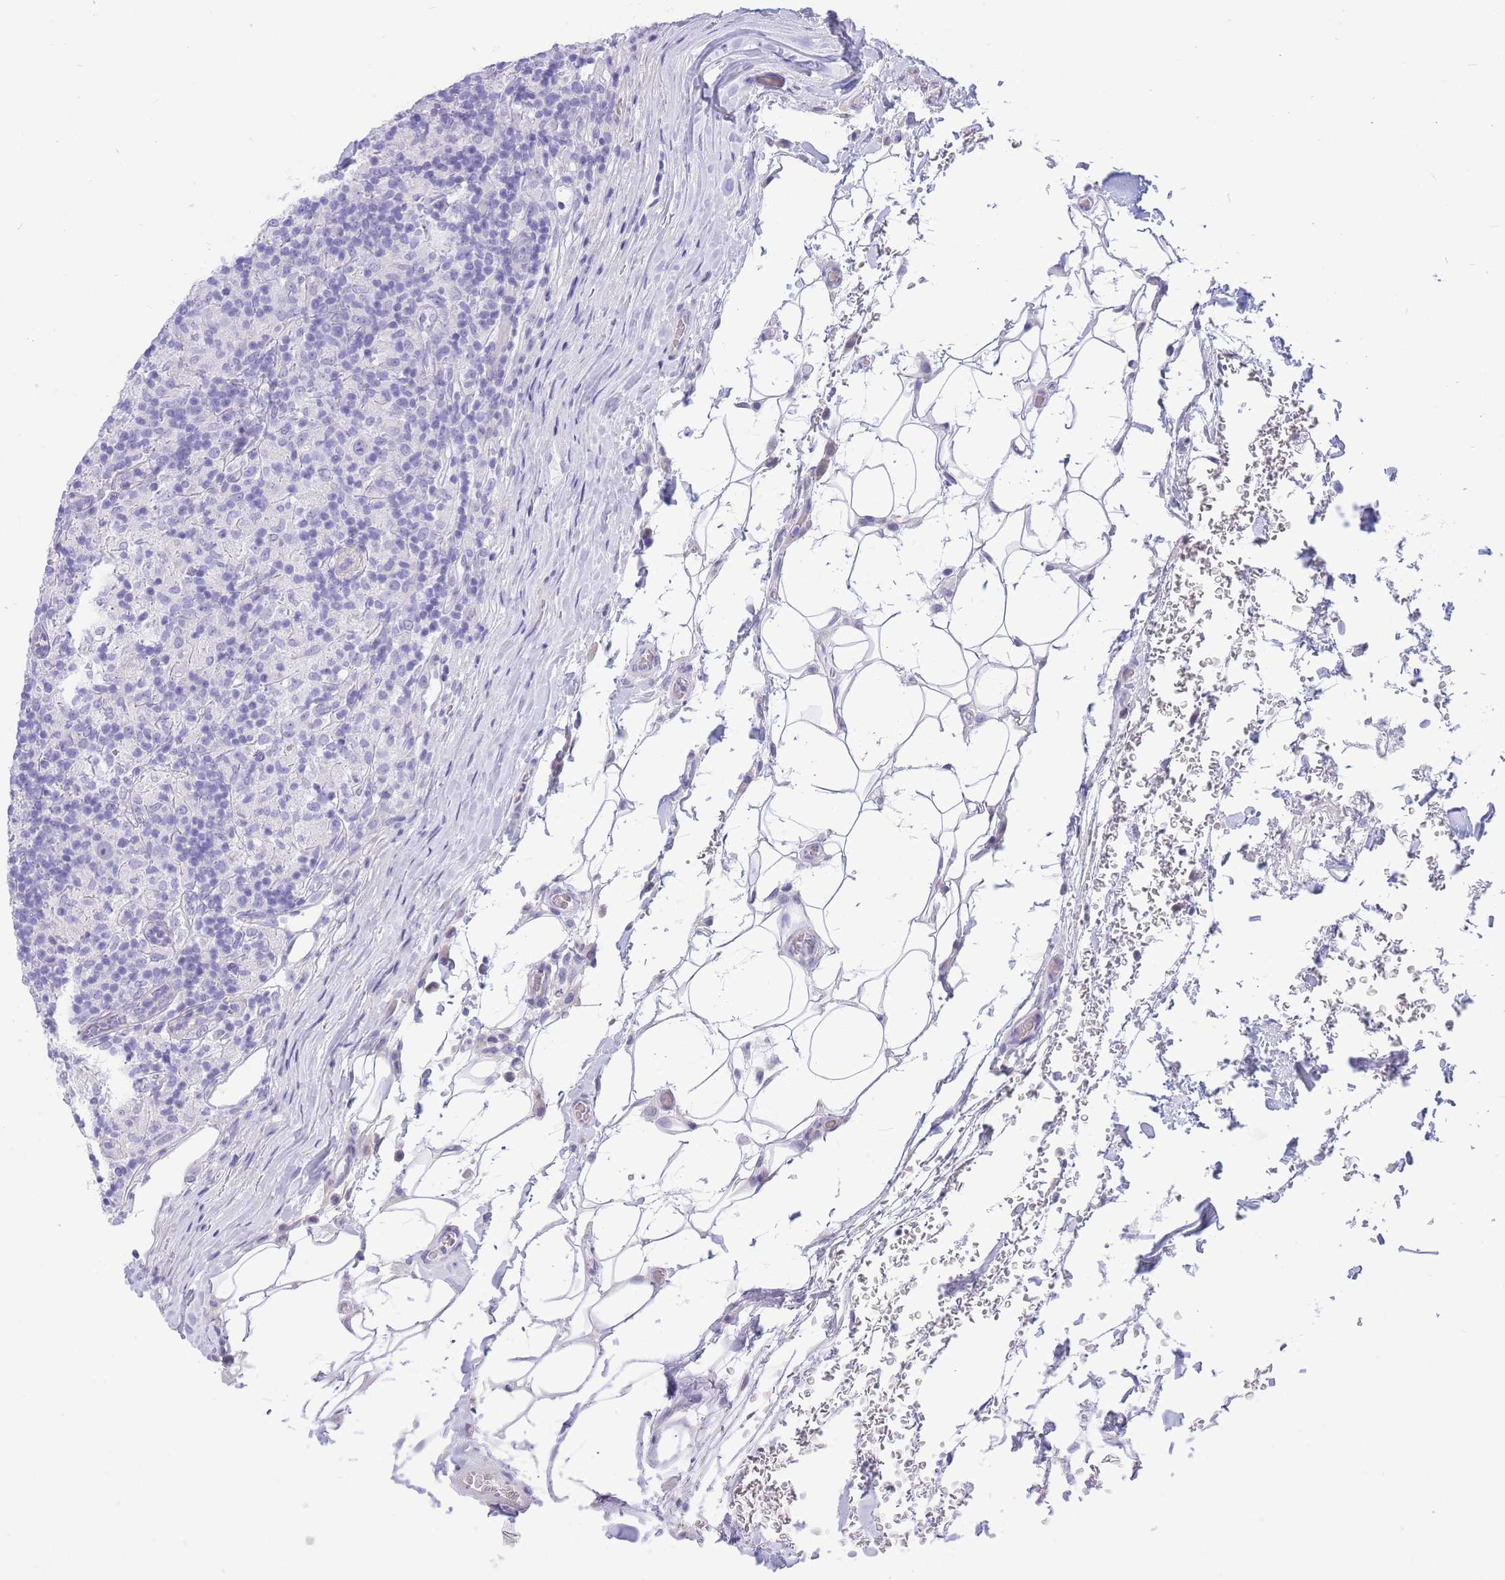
{"staining": {"intensity": "negative", "quantity": "none", "location": "none"}, "tissue": "lymphoma", "cell_type": "Tumor cells", "image_type": "cancer", "snomed": [{"axis": "morphology", "description": "Hodgkin's disease, NOS"}, {"axis": "topography", "description": "Lymph node"}], "caption": "Tumor cells are negative for brown protein staining in lymphoma.", "gene": "ZNF311", "patient": {"sex": "male", "age": 70}}